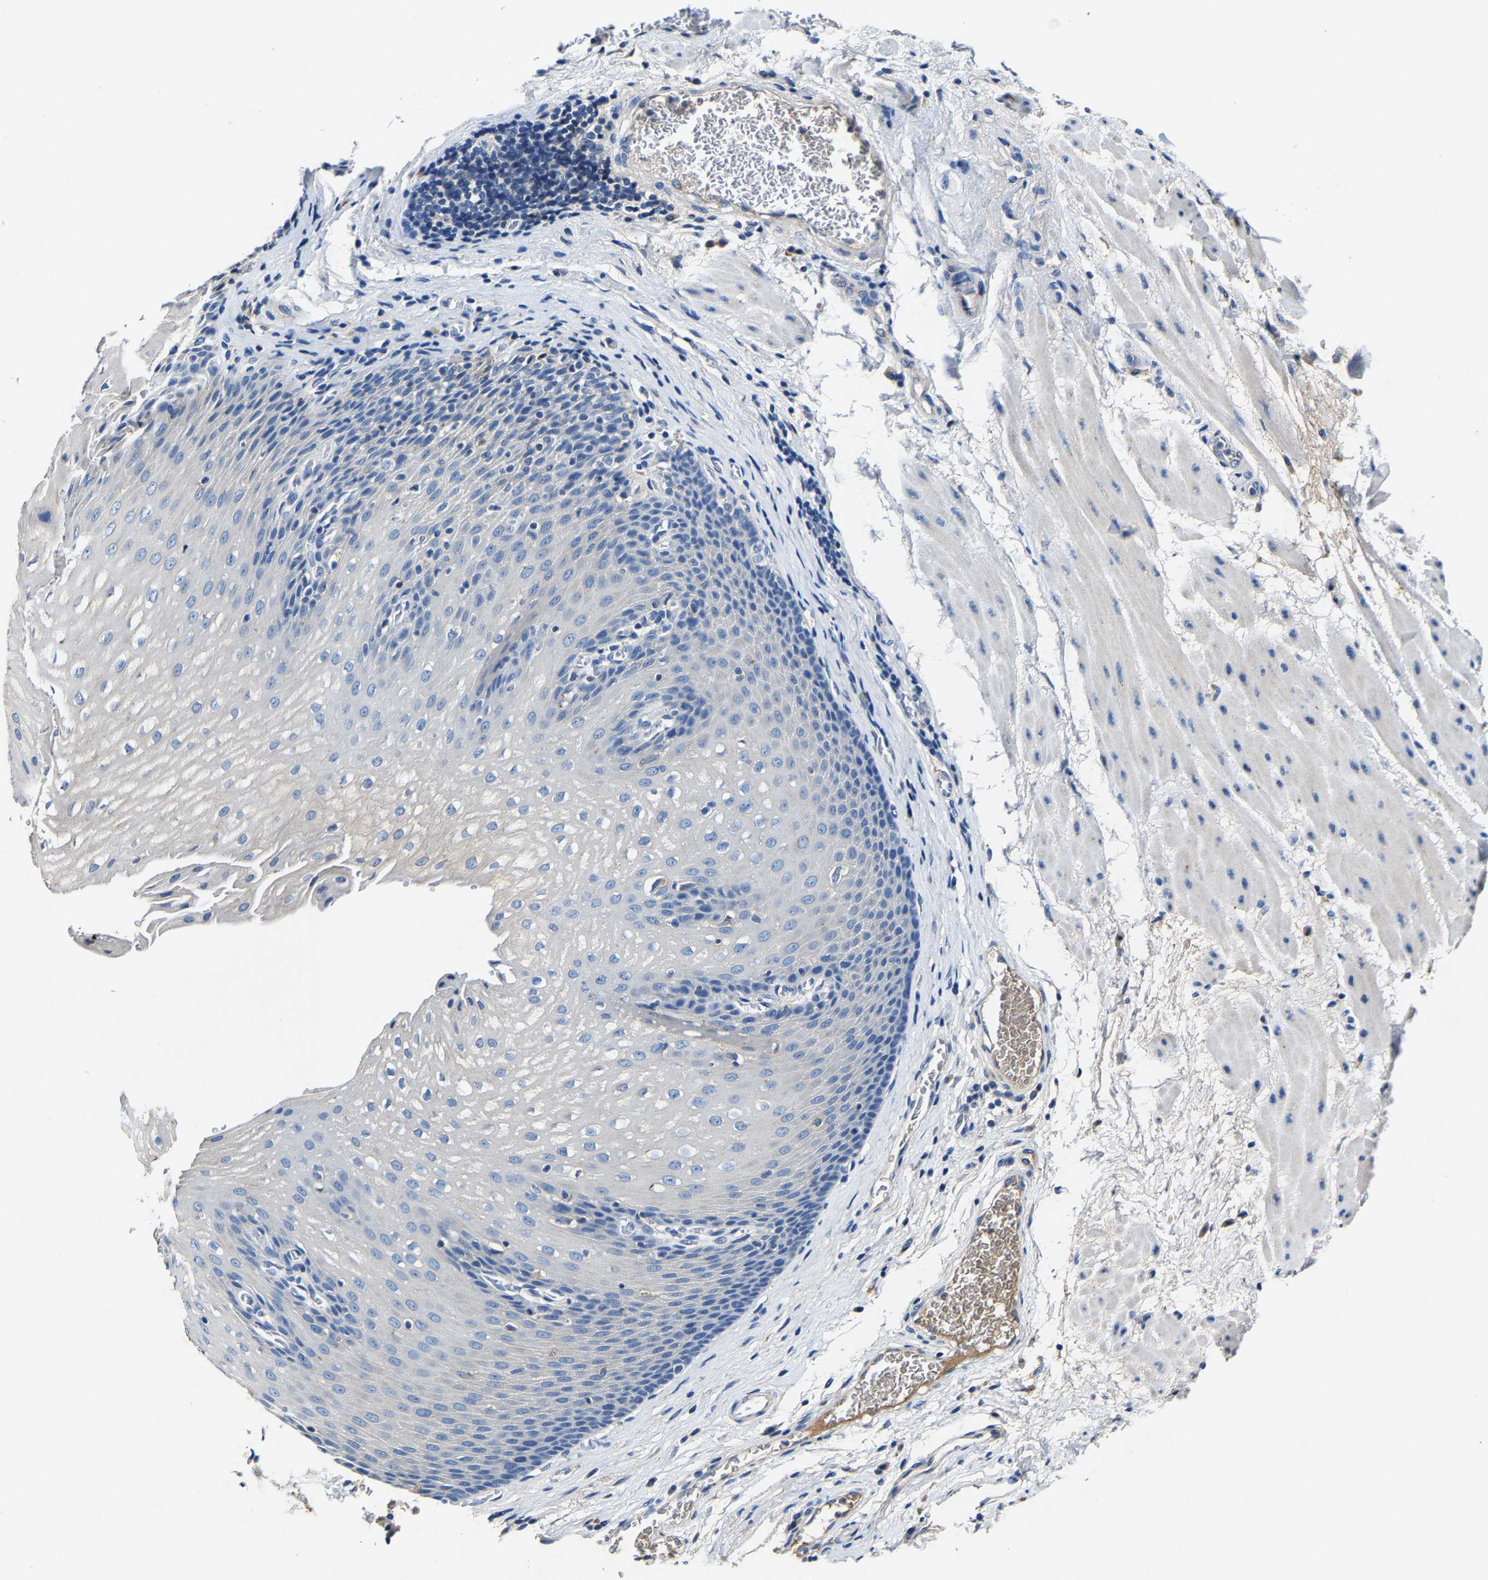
{"staining": {"intensity": "negative", "quantity": "none", "location": "none"}, "tissue": "esophagus", "cell_type": "Squamous epithelial cells", "image_type": "normal", "snomed": [{"axis": "morphology", "description": "Normal tissue, NOS"}, {"axis": "topography", "description": "Esophagus"}], "caption": "Immunohistochemistry (IHC) image of unremarkable esophagus stained for a protein (brown), which exhibits no positivity in squamous epithelial cells.", "gene": "SLC25A25", "patient": {"sex": "male", "age": 48}}